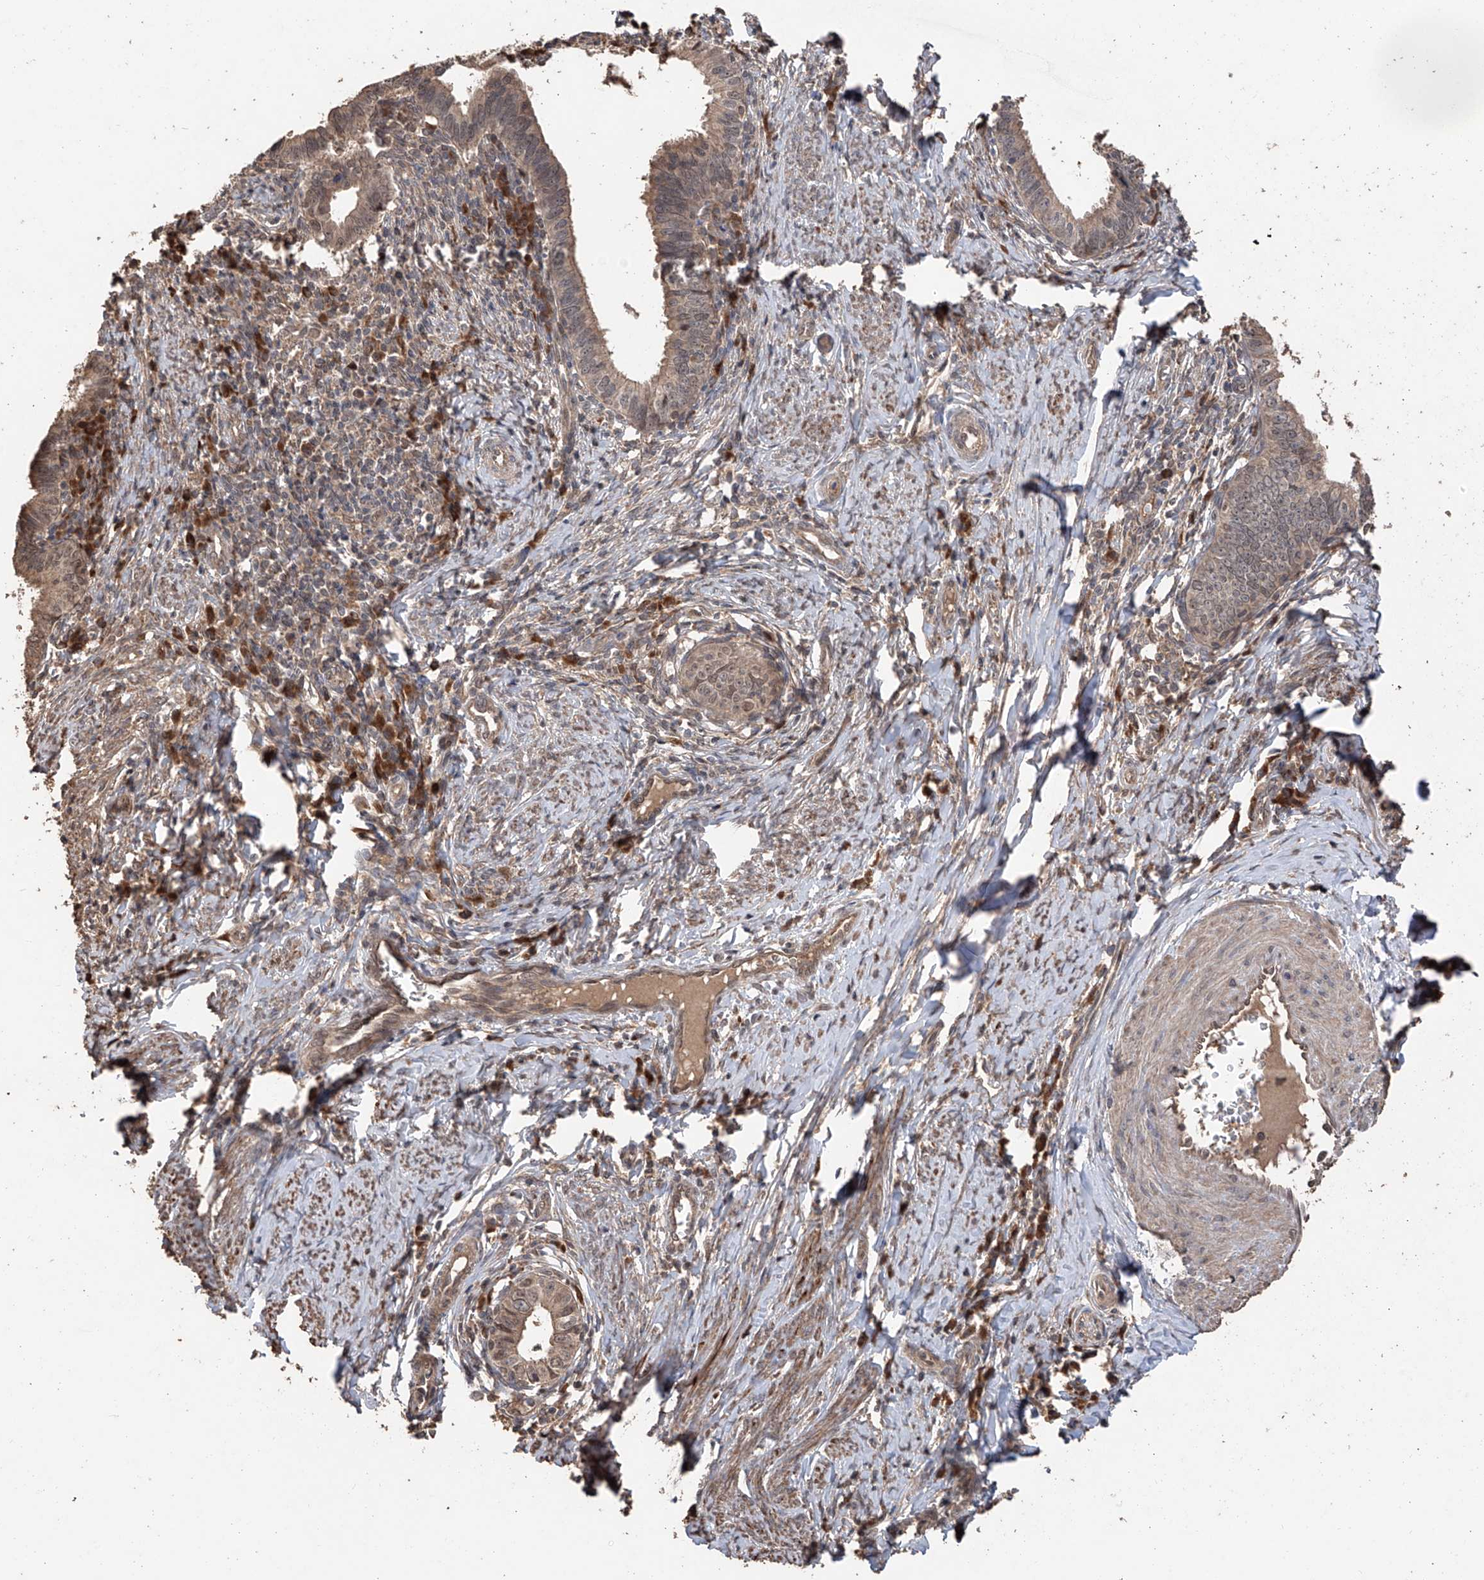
{"staining": {"intensity": "moderate", "quantity": ">75%", "location": "cytoplasmic/membranous"}, "tissue": "cervical cancer", "cell_type": "Tumor cells", "image_type": "cancer", "snomed": [{"axis": "morphology", "description": "Adenocarcinoma, NOS"}, {"axis": "topography", "description": "Cervix"}], "caption": "Cervical cancer stained for a protein (brown) reveals moderate cytoplasmic/membranous positive positivity in approximately >75% of tumor cells.", "gene": "FAM135A", "patient": {"sex": "female", "age": 36}}